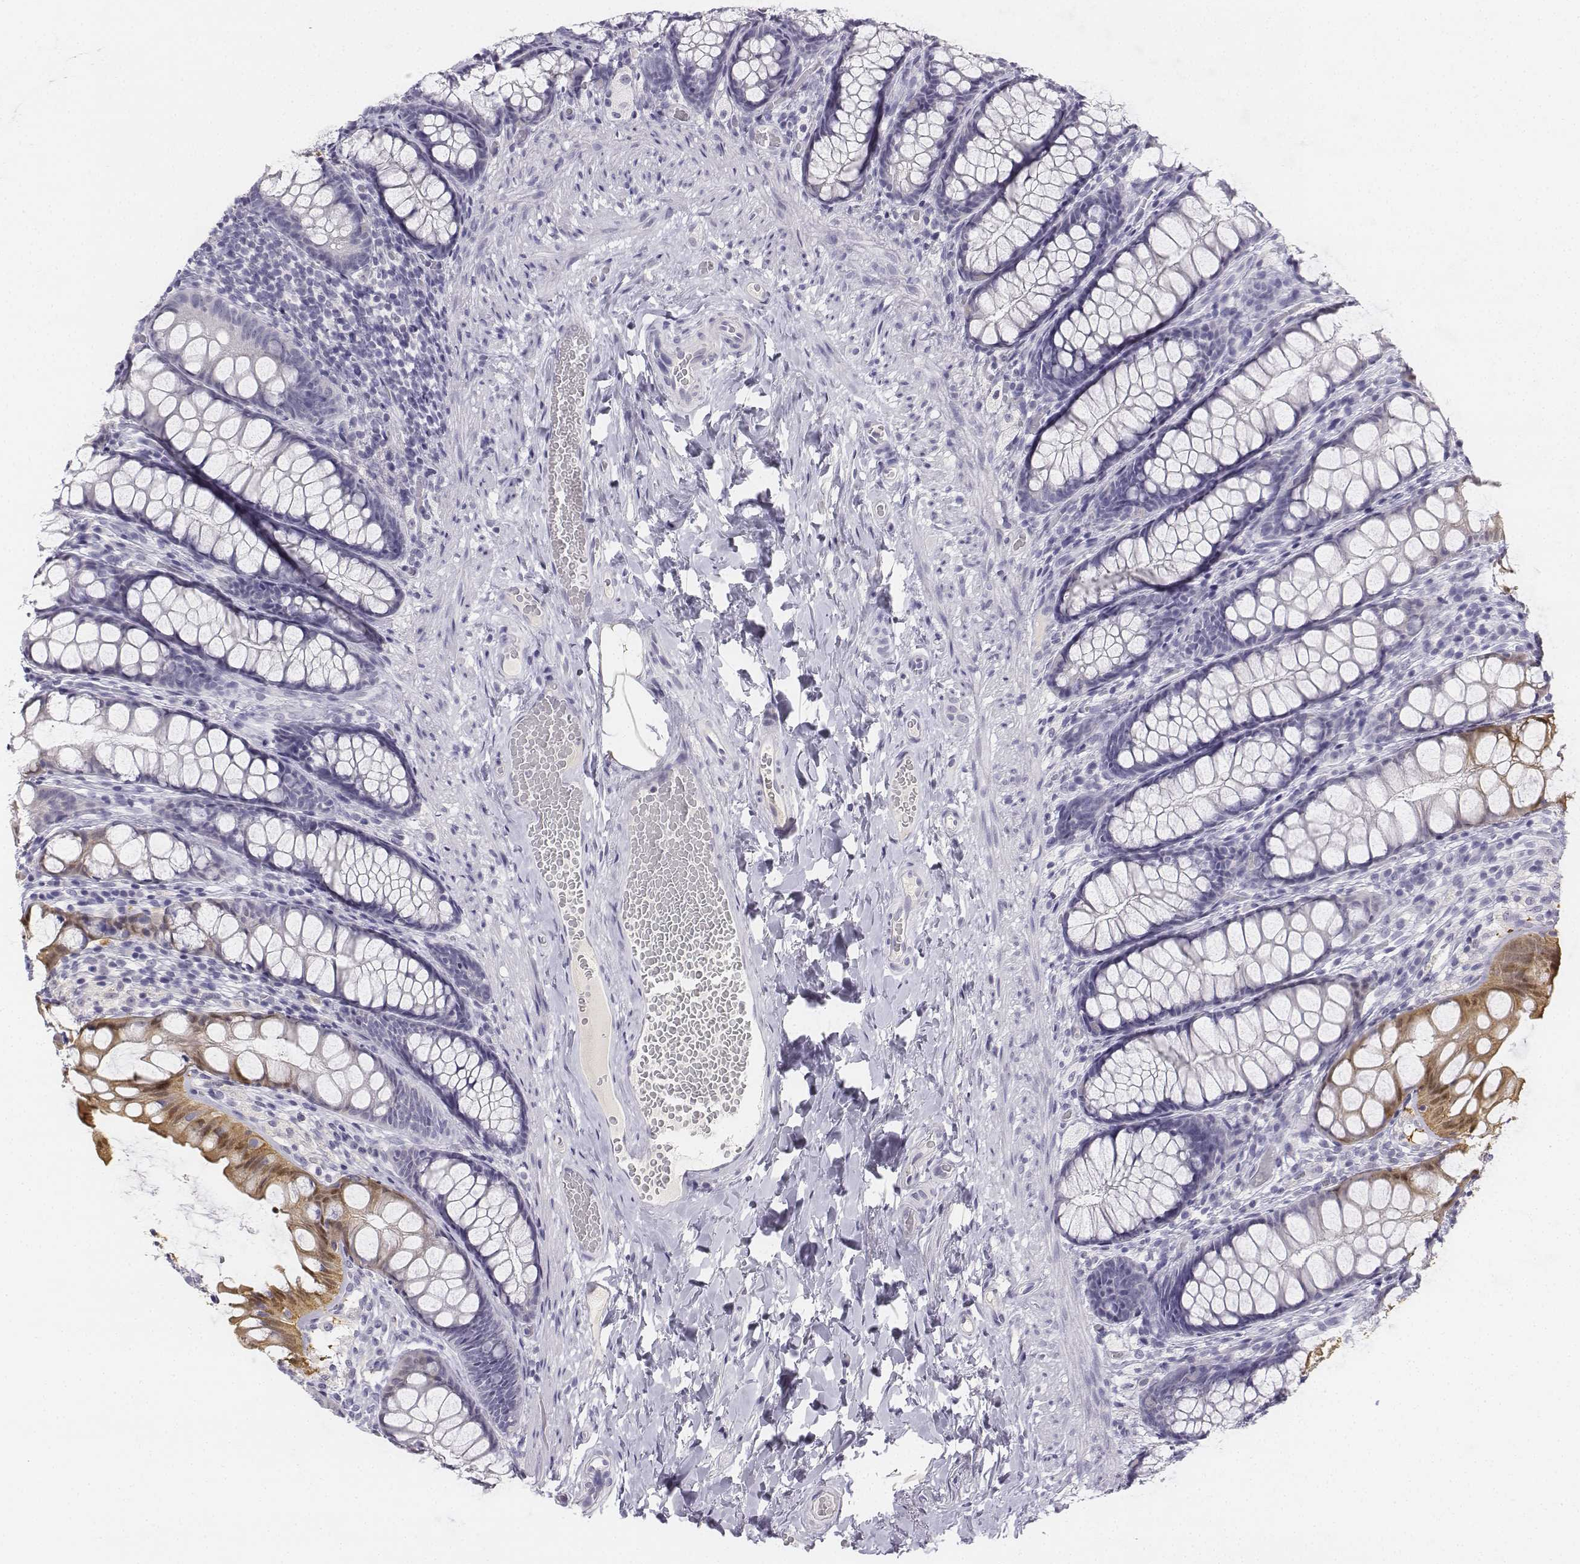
{"staining": {"intensity": "negative", "quantity": "none", "location": "none"}, "tissue": "colon", "cell_type": "Endothelial cells", "image_type": "normal", "snomed": [{"axis": "morphology", "description": "Normal tissue, NOS"}, {"axis": "topography", "description": "Colon"}], "caption": "Immunohistochemical staining of normal colon demonstrates no significant positivity in endothelial cells. (DAB immunohistochemistry with hematoxylin counter stain).", "gene": "UCN2", "patient": {"sex": "male", "age": 47}}